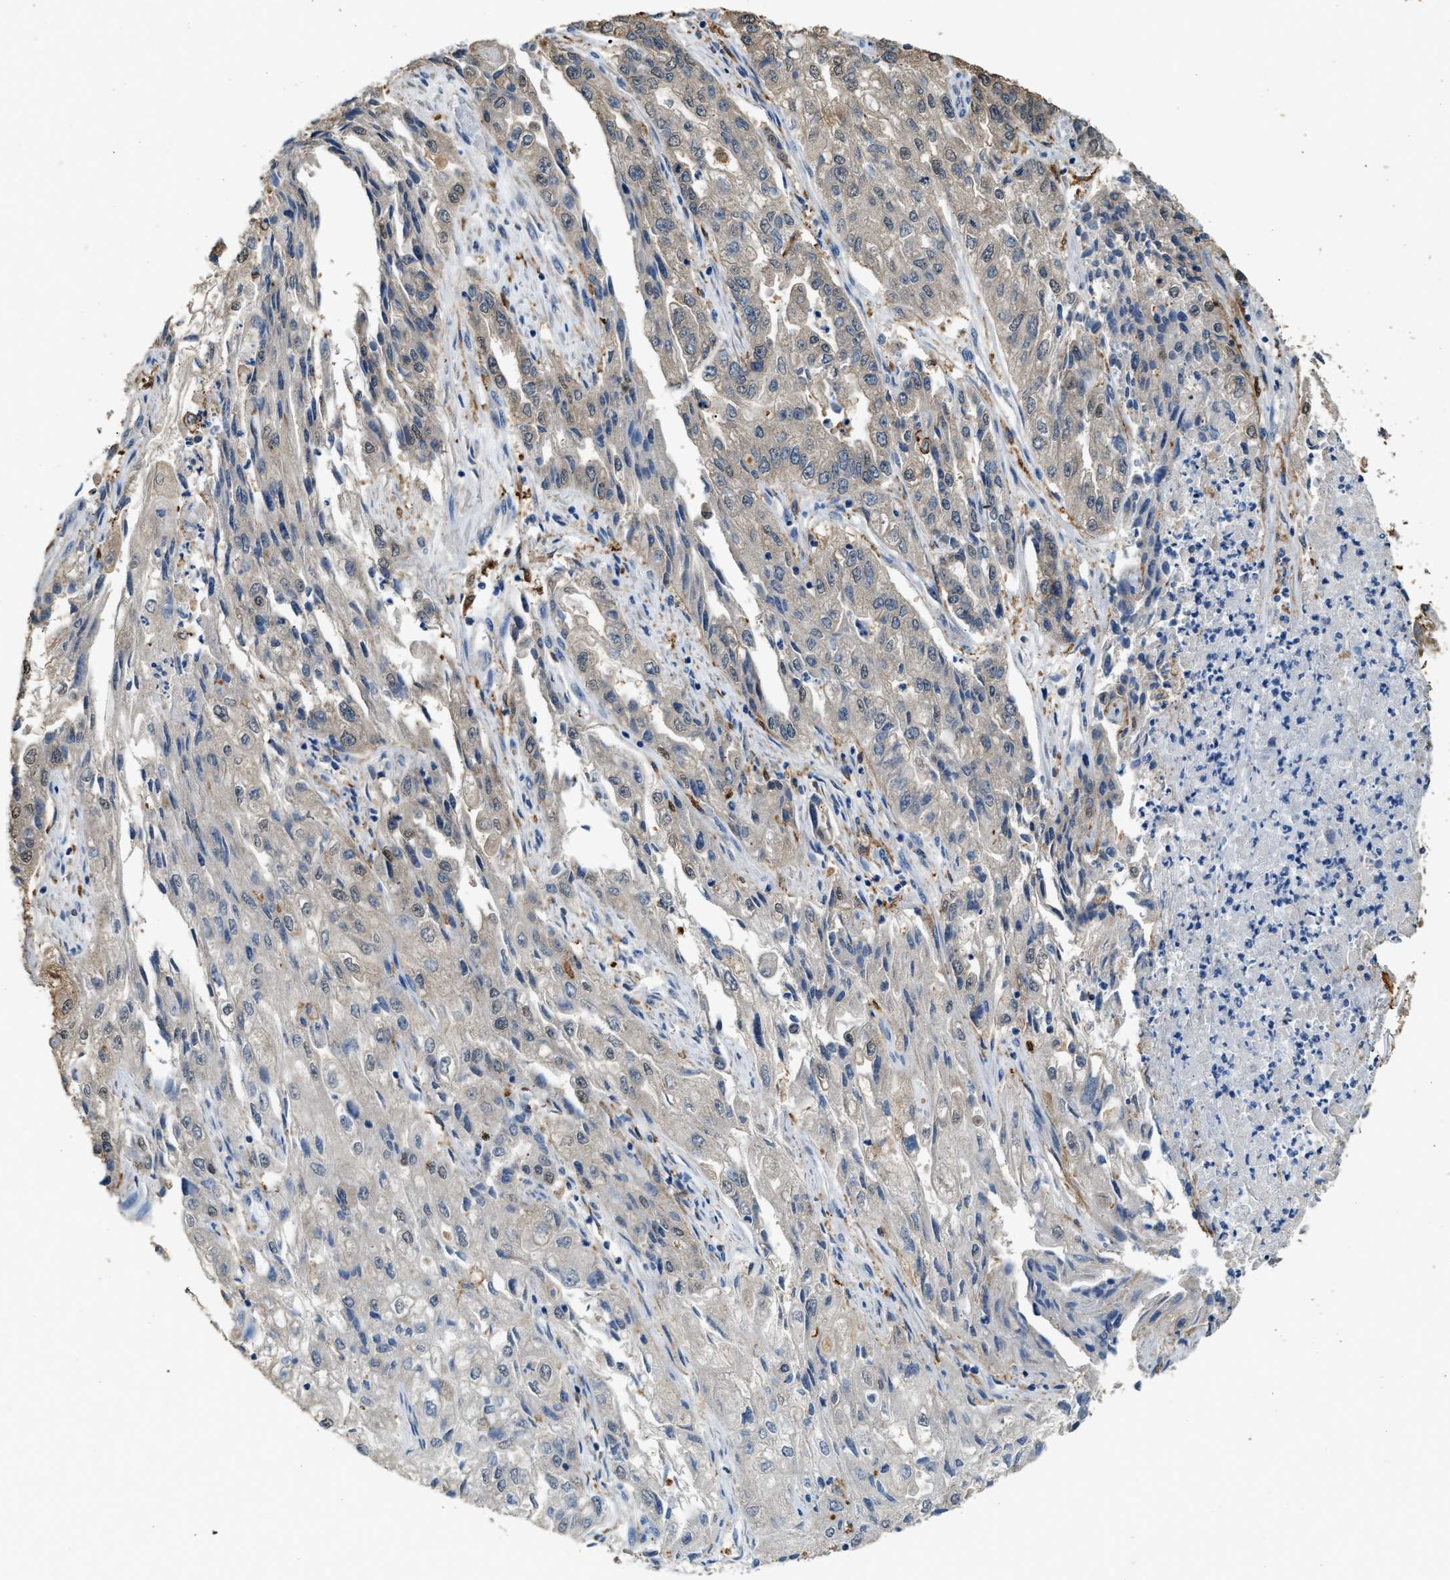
{"staining": {"intensity": "moderate", "quantity": "<25%", "location": "cytoplasmic/membranous"}, "tissue": "endometrial cancer", "cell_type": "Tumor cells", "image_type": "cancer", "snomed": [{"axis": "morphology", "description": "Adenocarcinoma, NOS"}, {"axis": "topography", "description": "Endometrium"}], "caption": "Tumor cells demonstrate low levels of moderate cytoplasmic/membranous positivity in approximately <25% of cells in human endometrial cancer.", "gene": "GCN1", "patient": {"sex": "female", "age": 49}}